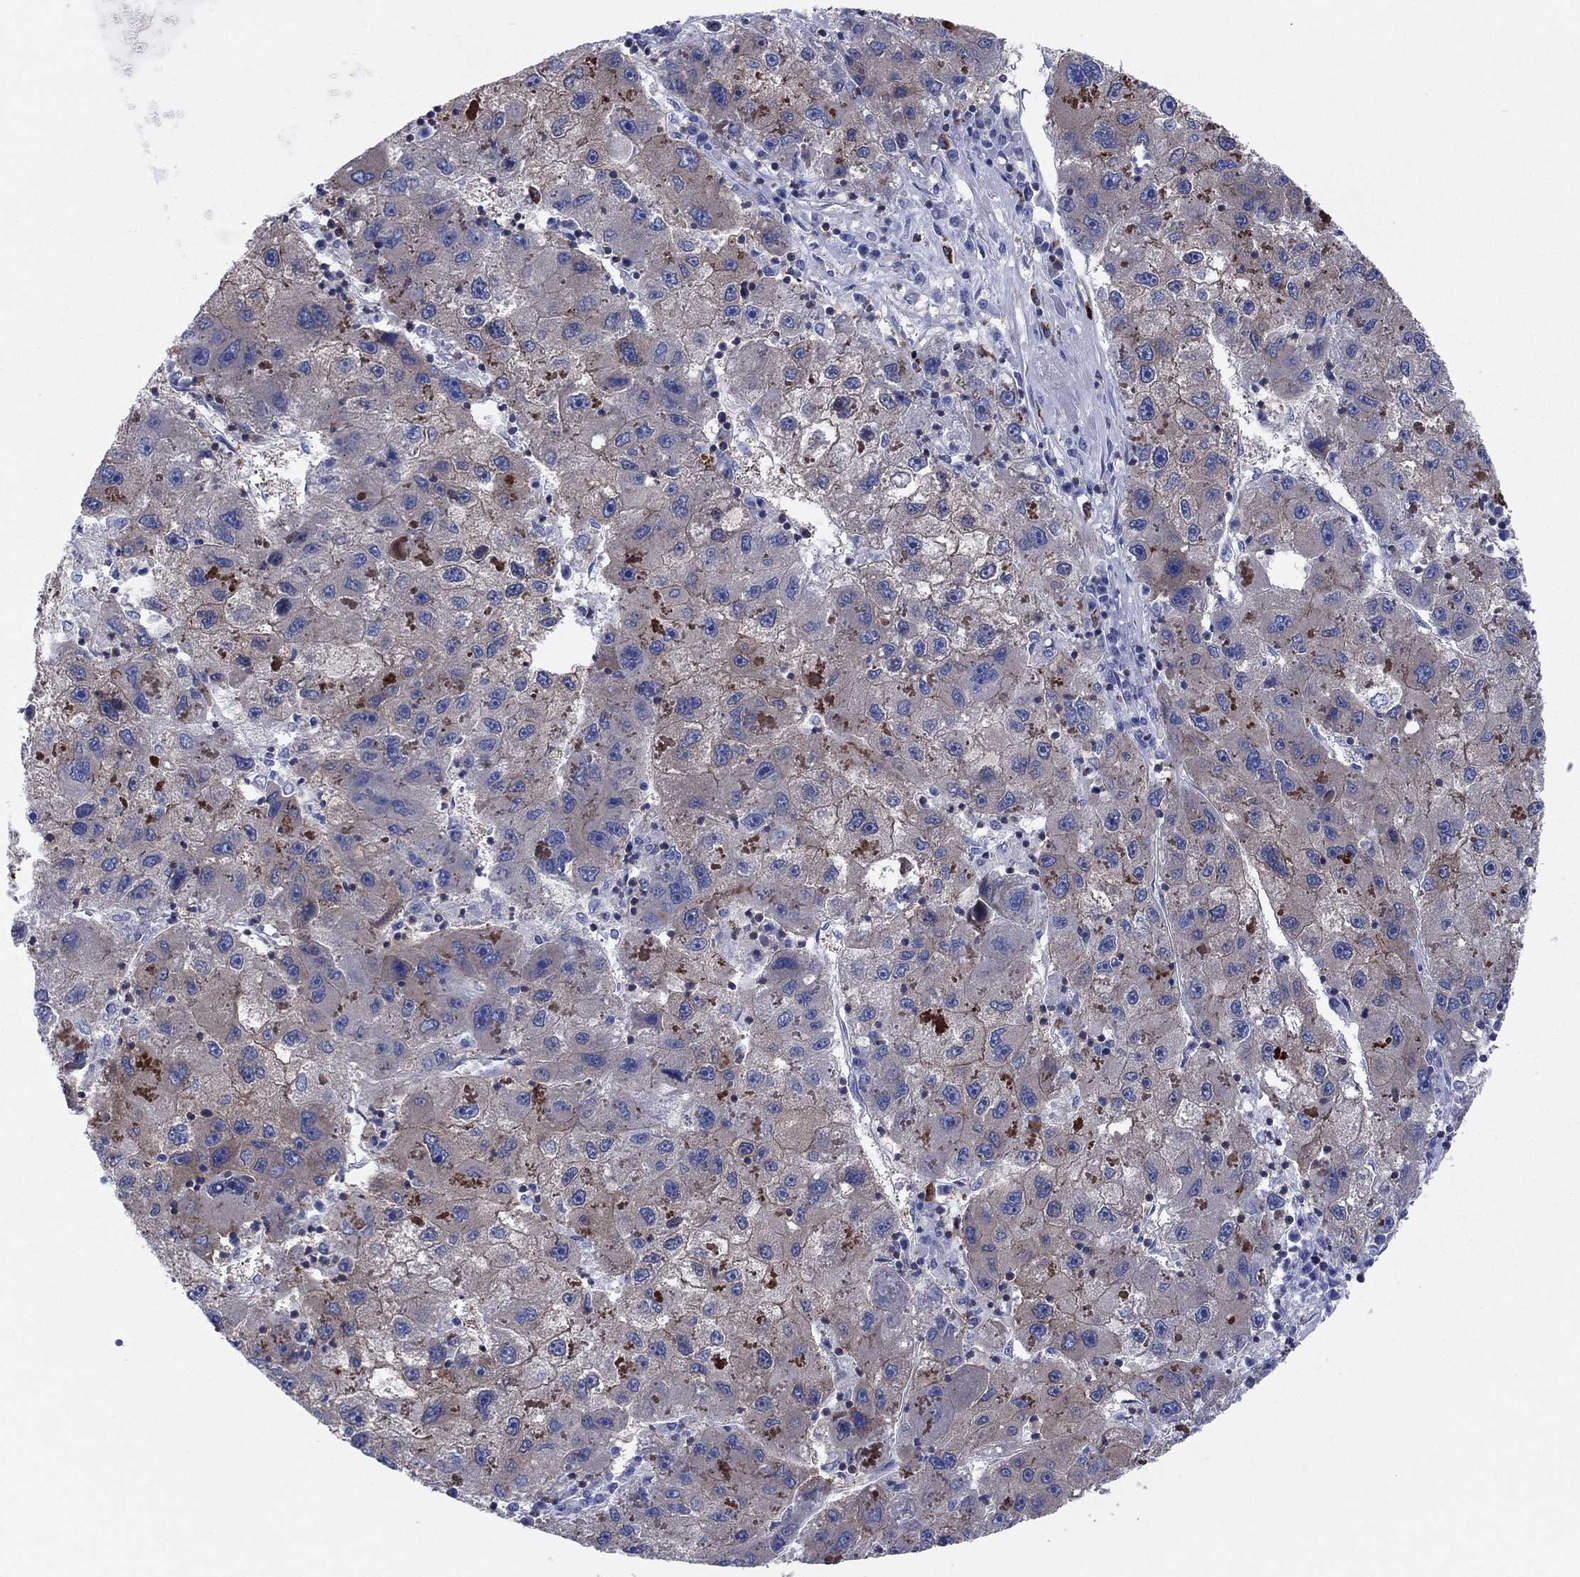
{"staining": {"intensity": "negative", "quantity": "none", "location": "none"}, "tissue": "liver cancer", "cell_type": "Tumor cells", "image_type": "cancer", "snomed": [{"axis": "morphology", "description": "Carcinoma, Hepatocellular, NOS"}, {"axis": "topography", "description": "Liver"}], "caption": "Tumor cells are negative for protein expression in human liver hepatocellular carcinoma.", "gene": "PVR", "patient": {"sex": "male", "age": 75}}